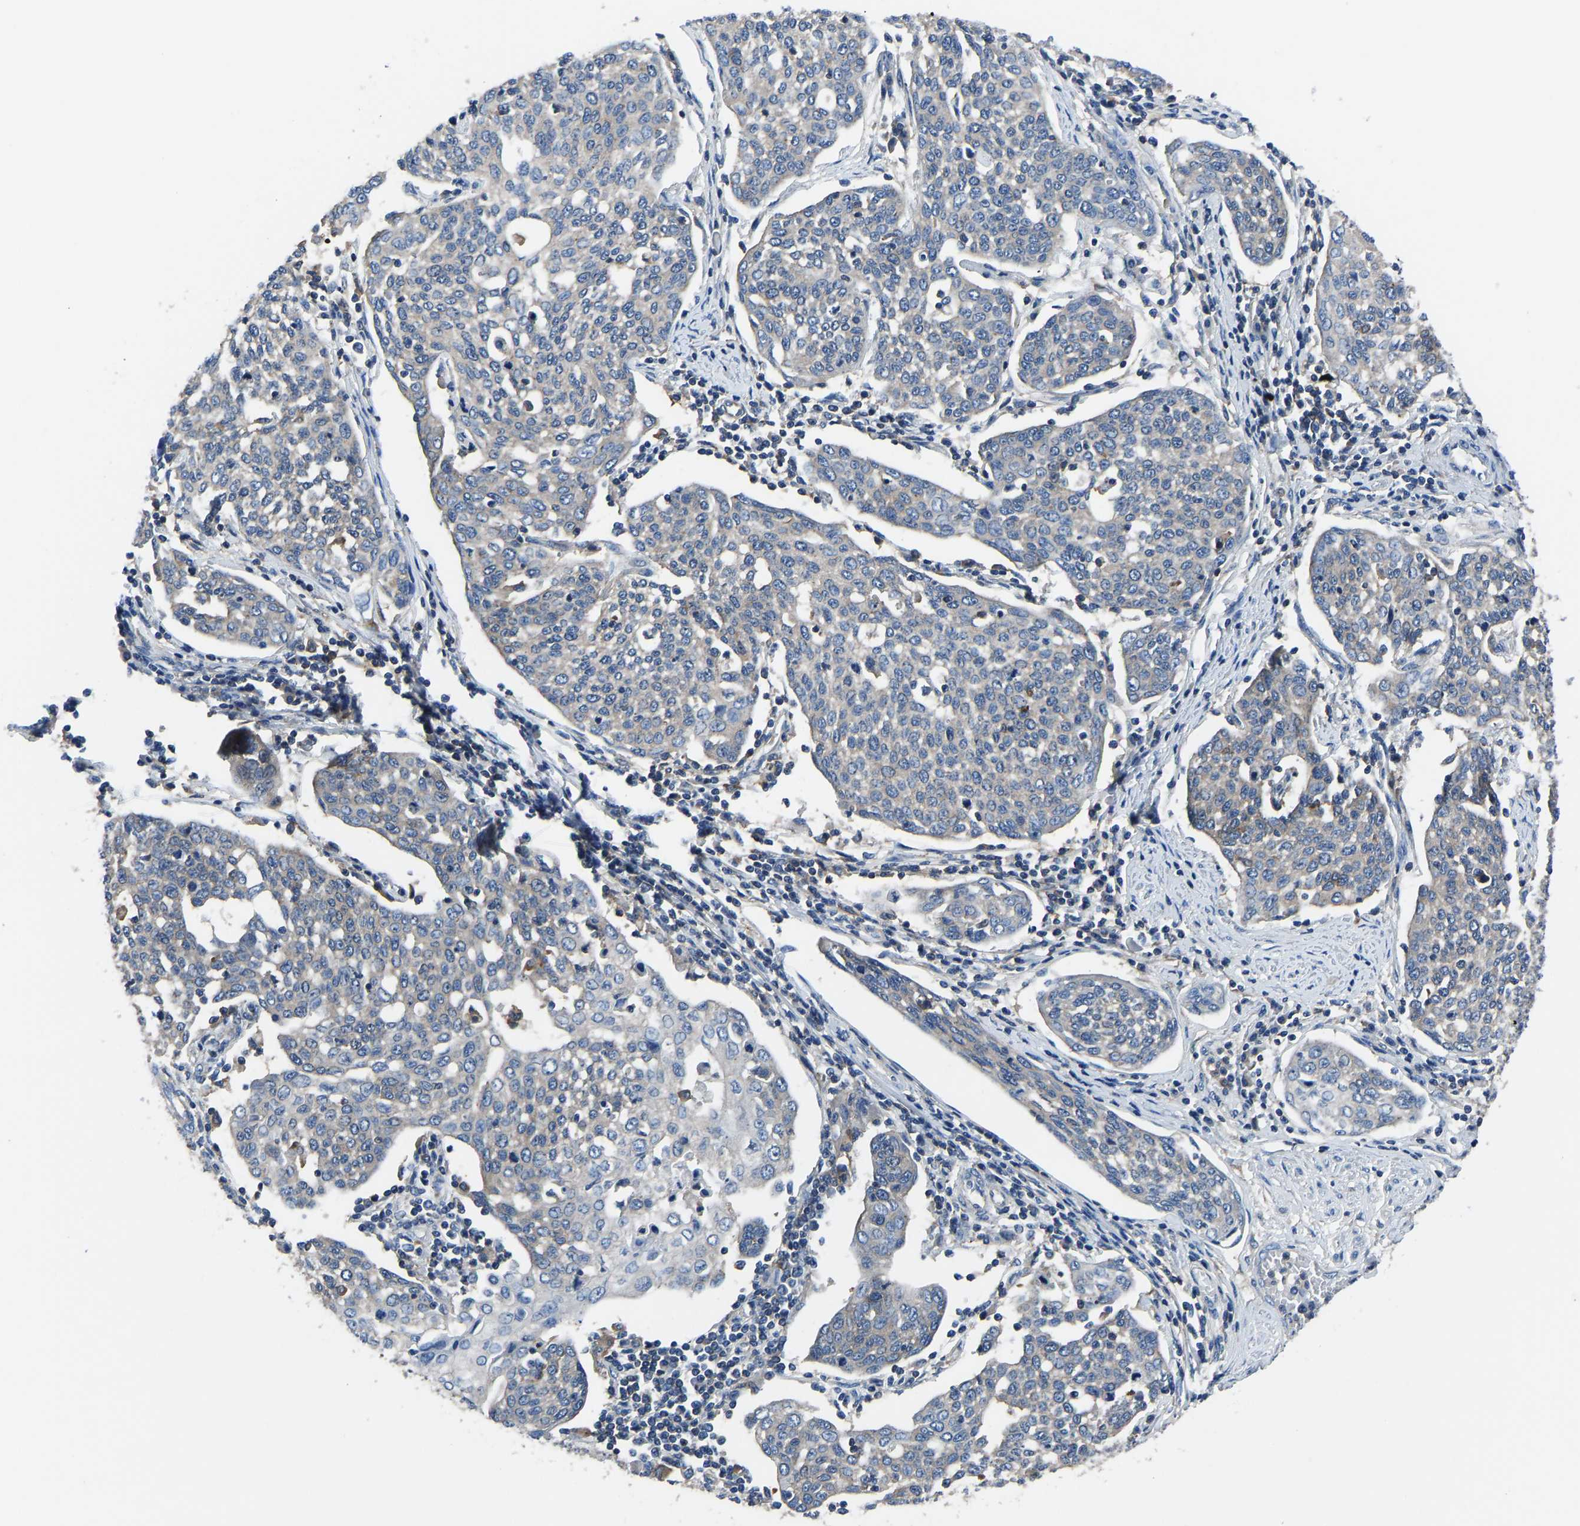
{"staining": {"intensity": "negative", "quantity": "none", "location": "none"}, "tissue": "cervical cancer", "cell_type": "Tumor cells", "image_type": "cancer", "snomed": [{"axis": "morphology", "description": "Squamous cell carcinoma, NOS"}, {"axis": "topography", "description": "Cervix"}], "caption": "High power microscopy image of an immunohistochemistry micrograph of cervical cancer (squamous cell carcinoma), revealing no significant expression in tumor cells.", "gene": "PRKAR1A", "patient": {"sex": "female", "age": 34}}